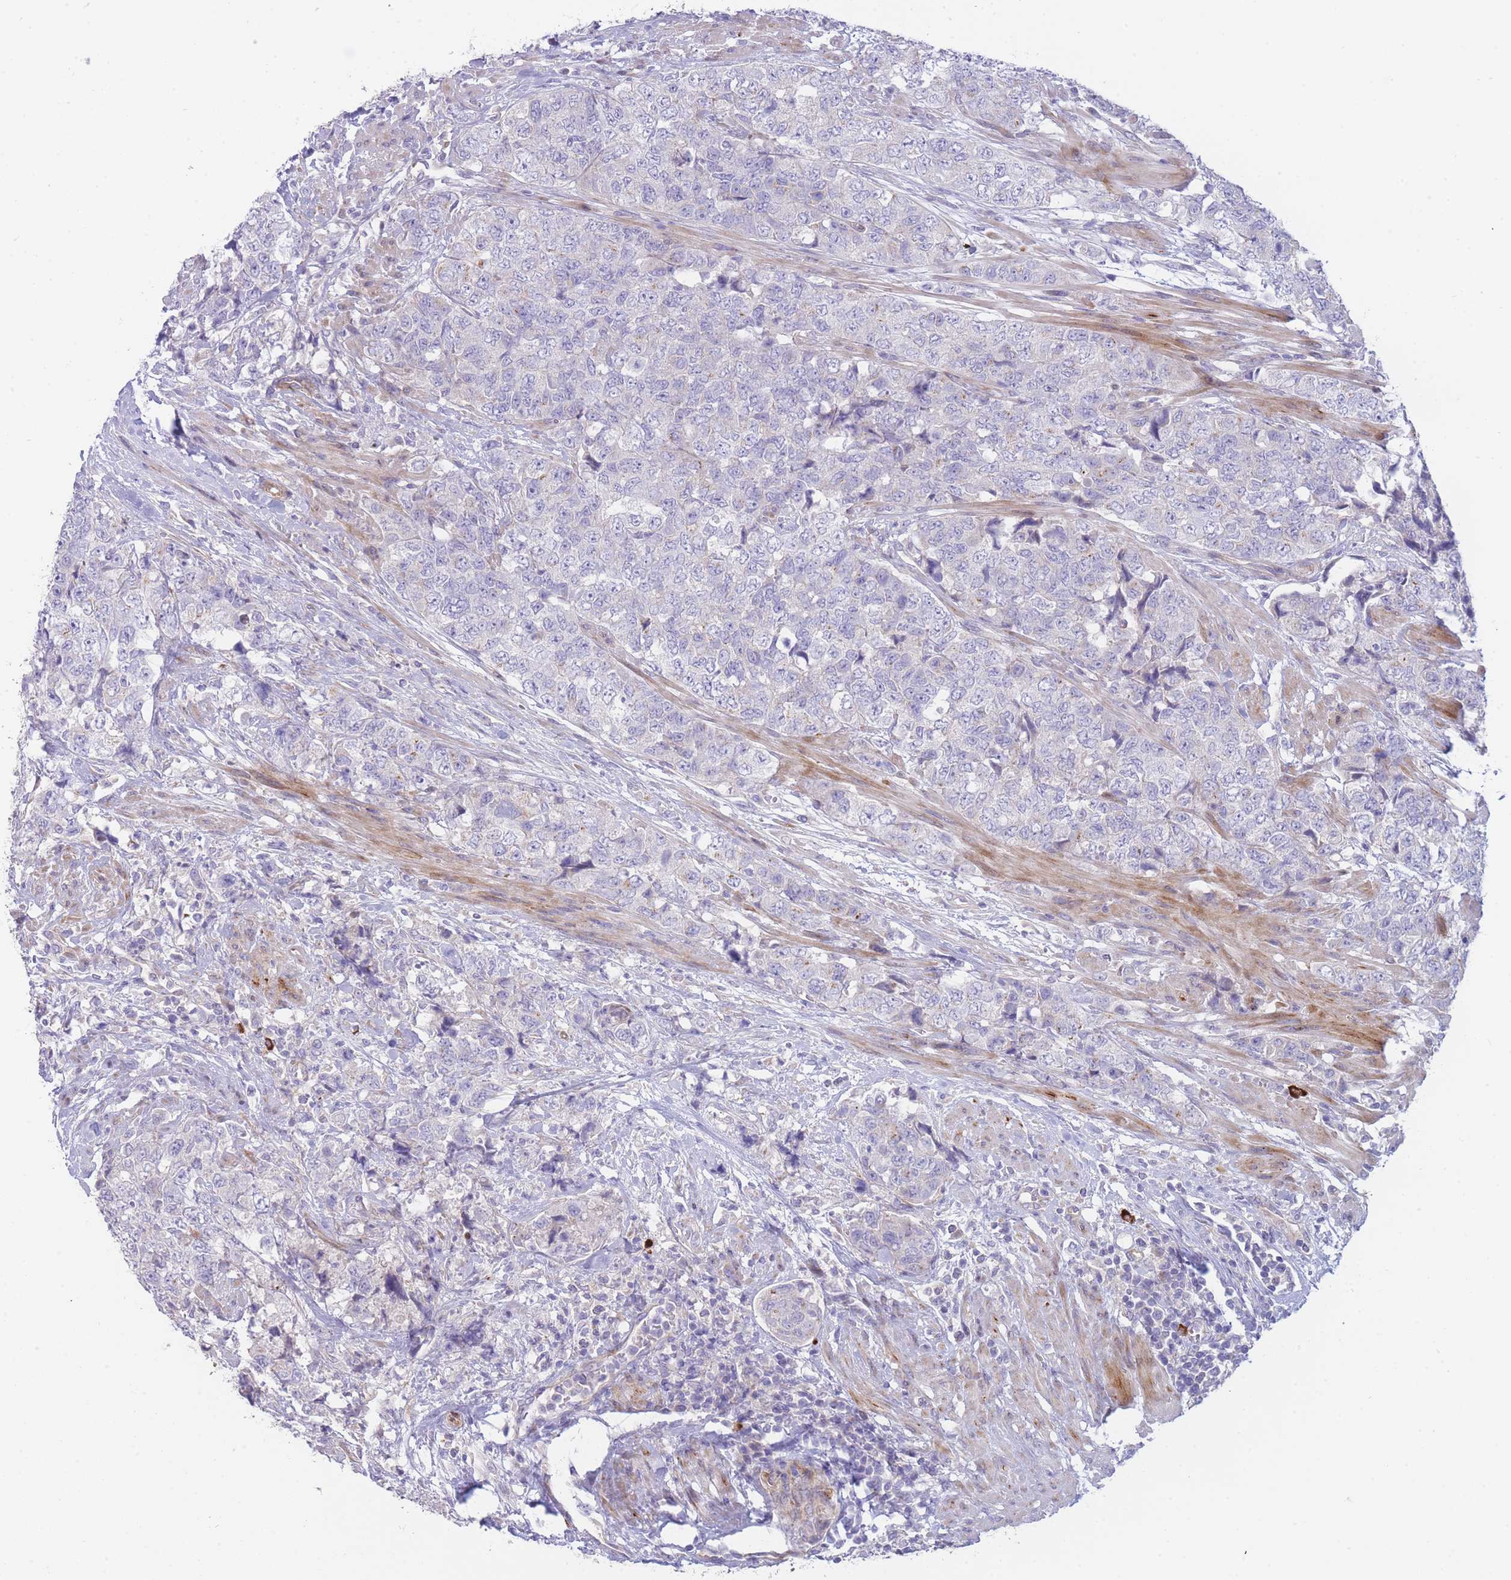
{"staining": {"intensity": "negative", "quantity": "none", "location": "none"}, "tissue": "urothelial cancer", "cell_type": "Tumor cells", "image_type": "cancer", "snomed": [{"axis": "morphology", "description": "Urothelial carcinoma, High grade"}, {"axis": "topography", "description": "Urinary bladder"}], "caption": "There is no significant expression in tumor cells of urothelial cancer. Brightfield microscopy of immunohistochemistry (IHC) stained with DAB (brown) and hematoxylin (blue), captured at high magnification.", "gene": "ATP5MC2", "patient": {"sex": "female", "age": 78}}